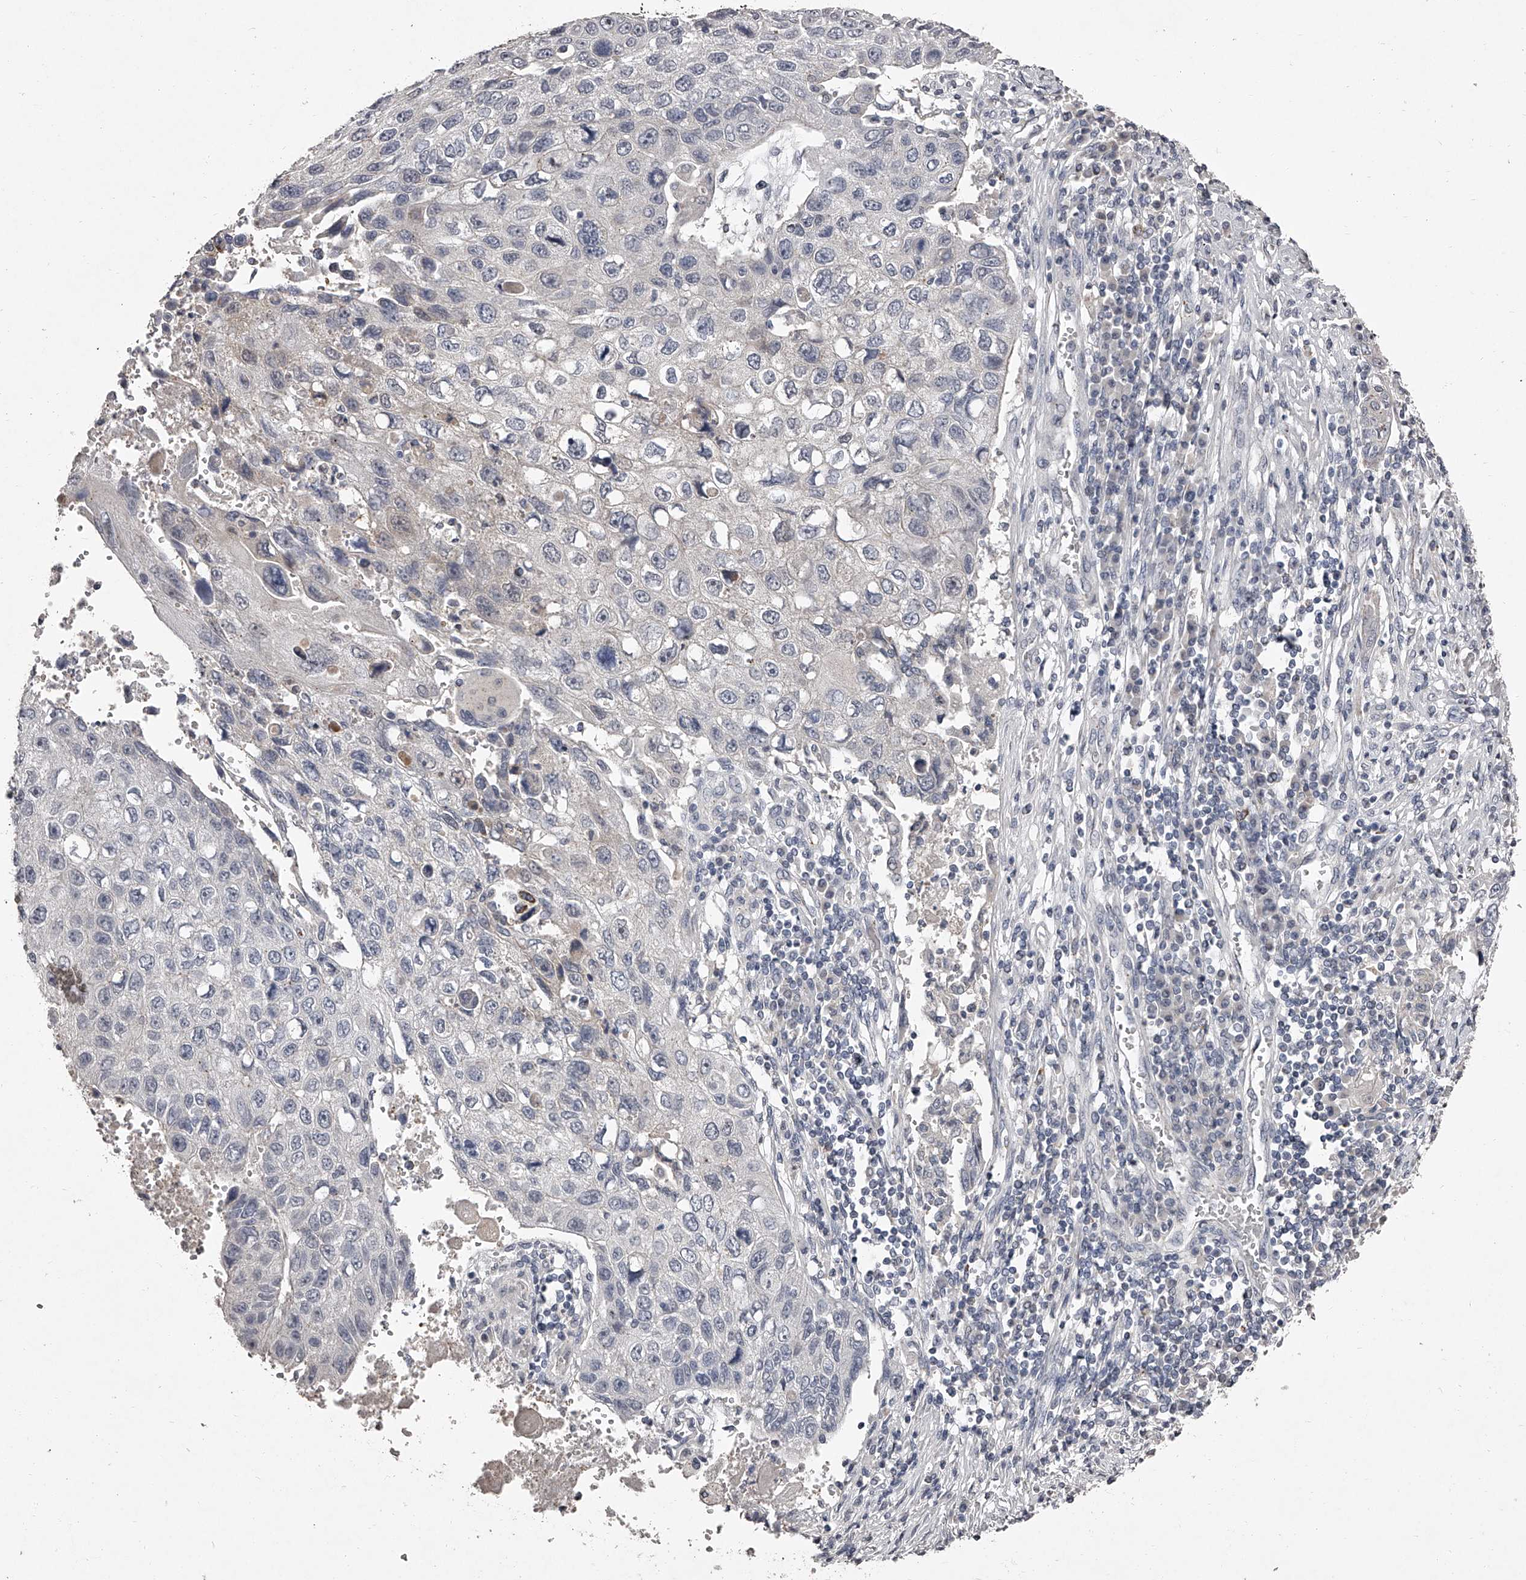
{"staining": {"intensity": "negative", "quantity": "none", "location": "none"}, "tissue": "lung cancer", "cell_type": "Tumor cells", "image_type": "cancer", "snomed": [{"axis": "morphology", "description": "Squamous cell carcinoma, NOS"}, {"axis": "topography", "description": "Lung"}], "caption": "This image is of lung squamous cell carcinoma stained with IHC to label a protein in brown with the nuclei are counter-stained blue. There is no expression in tumor cells.", "gene": "NT5DC1", "patient": {"sex": "male", "age": 61}}